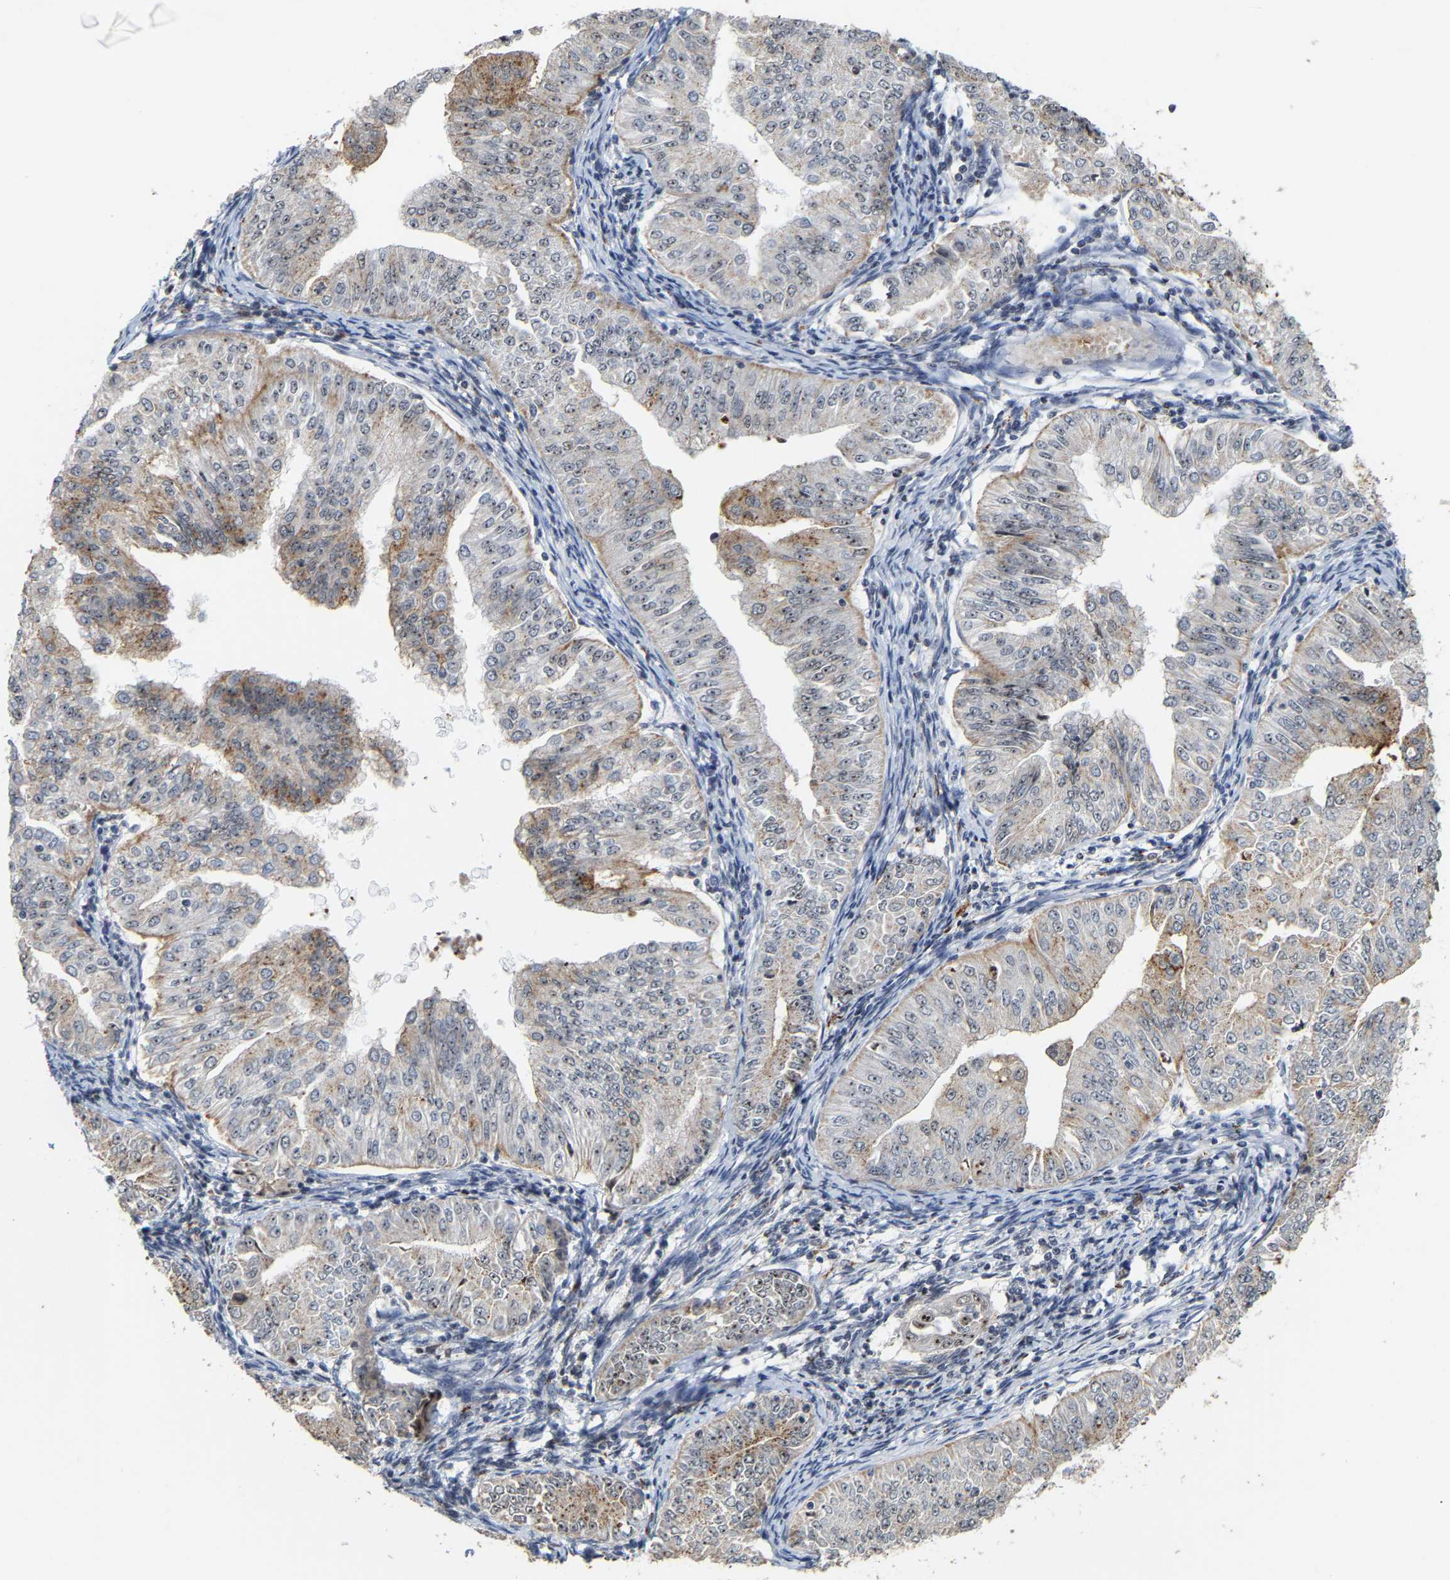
{"staining": {"intensity": "moderate", "quantity": "25%-75%", "location": "cytoplasmic/membranous,nuclear"}, "tissue": "endometrial cancer", "cell_type": "Tumor cells", "image_type": "cancer", "snomed": [{"axis": "morphology", "description": "Normal tissue, NOS"}, {"axis": "morphology", "description": "Adenocarcinoma, NOS"}, {"axis": "topography", "description": "Endometrium"}], "caption": "A photomicrograph showing moderate cytoplasmic/membranous and nuclear positivity in about 25%-75% of tumor cells in adenocarcinoma (endometrial), as visualized by brown immunohistochemical staining.", "gene": "NOP58", "patient": {"sex": "female", "age": 53}}